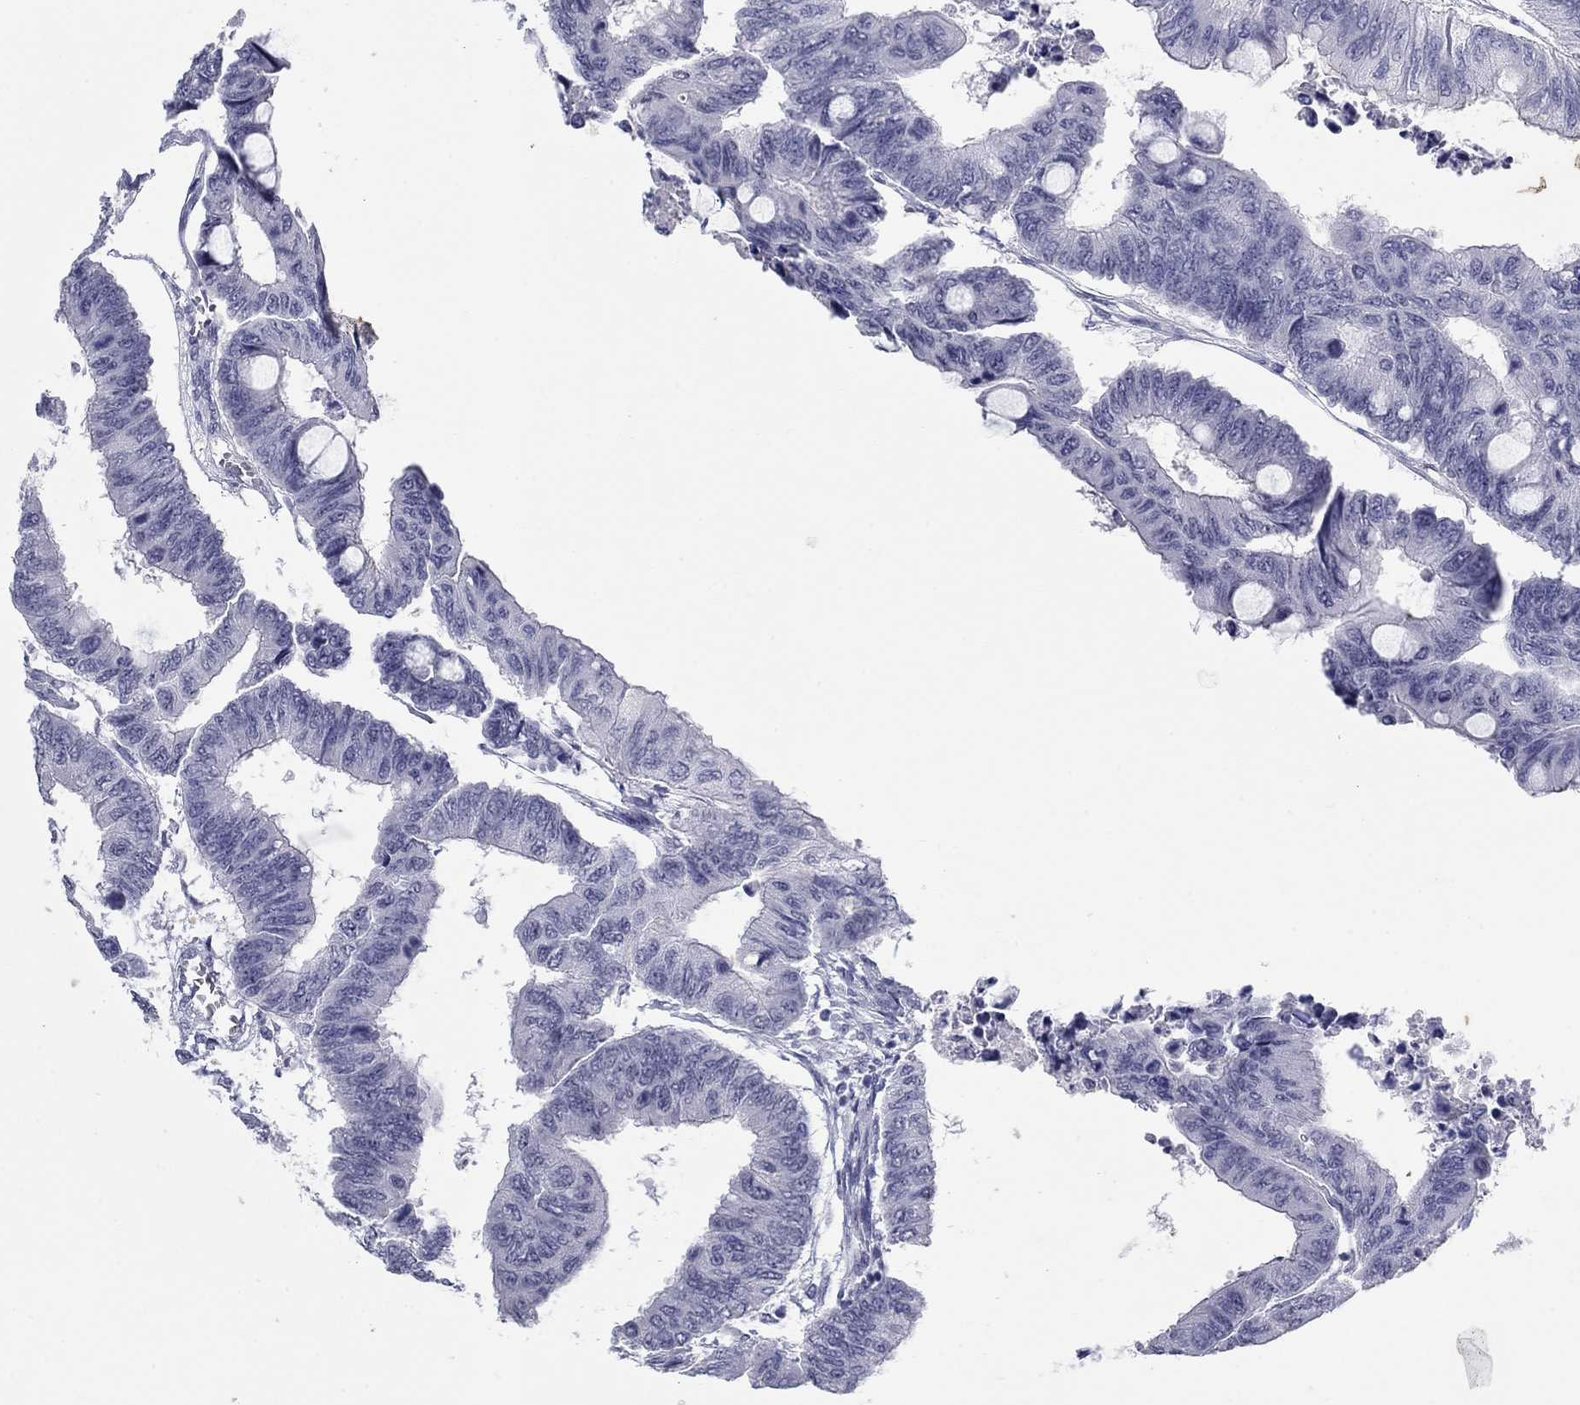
{"staining": {"intensity": "negative", "quantity": "none", "location": "none"}, "tissue": "colorectal cancer", "cell_type": "Tumor cells", "image_type": "cancer", "snomed": [{"axis": "morphology", "description": "Normal tissue, NOS"}, {"axis": "morphology", "description": "Adenocarcinoma, NOS"}, {"axis": "topography", "description": "Rectum"}, {"axis": "topography", "description": "Peripheral nerve tissue"}], "caption": "Immunohistochemistry (IHC) image of colorectal adenocarcinoma stained for a protein (brown), which exhibits no expression in tumor cells.", "gene": "KRT75", "patient": {"sex": "male", "age": 92}}